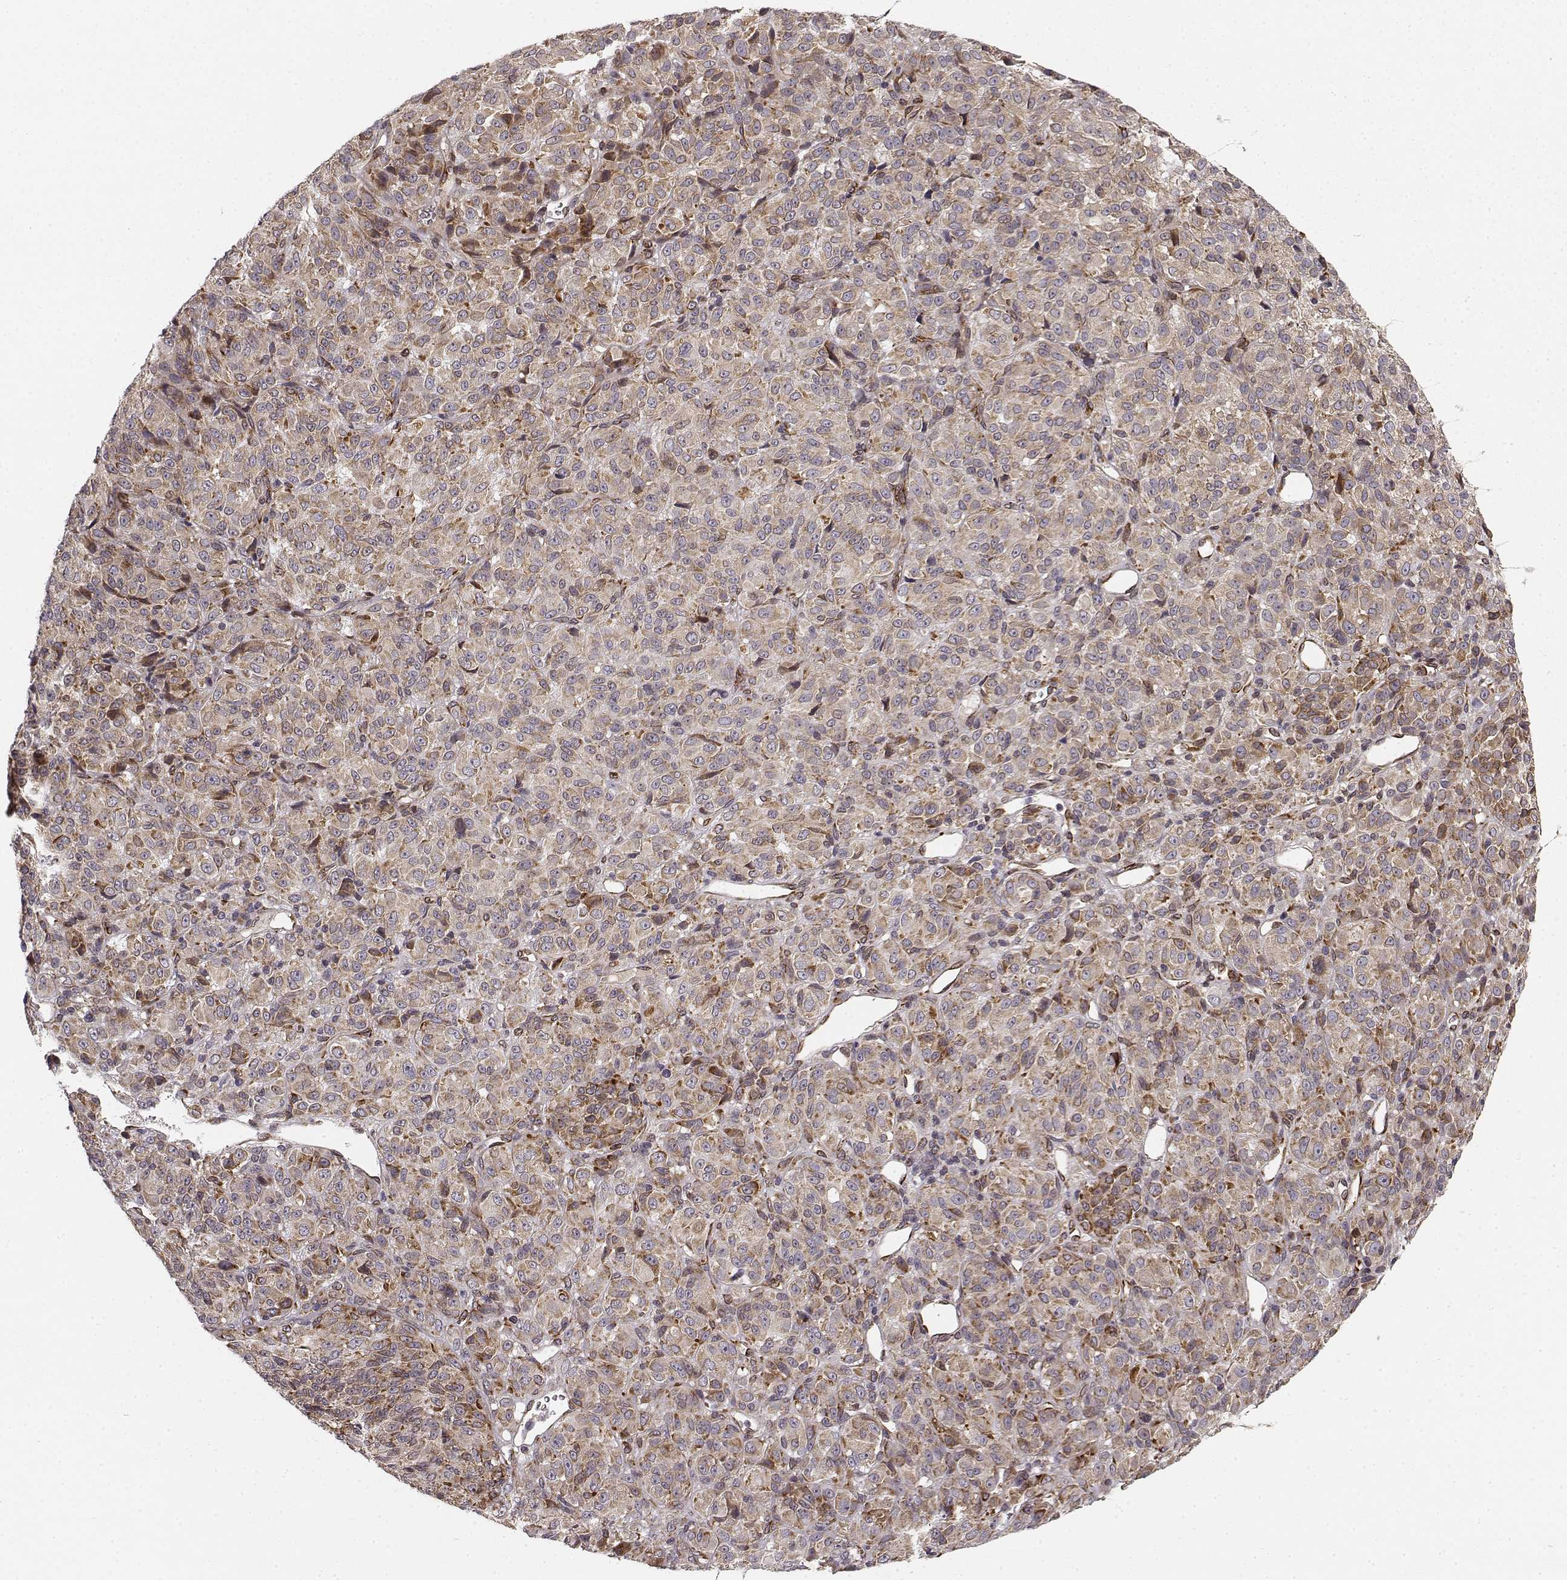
{"staining": {"intensity": "weak", "quantity": ">75%", "location": "cytoplasmic/membranous"}, "tissue": "melanoma", "cell_type": "Tumor cells", "image_type": "cancer", "snomed": [{"axis": "morphology", "description": "Malignant melanoma, Metastatic site"}, {"axis": "topography", "description": "Brain"}], "caption": "Immunohistochemistry histopathology image of human melanoma stained for a protein (brown), which shows low levels of weak cytoplasmic/membranous staining in about >75% of tumor cells.", "gene": "TMEM14A", "patient": {"sex": "female", "age": 56}}